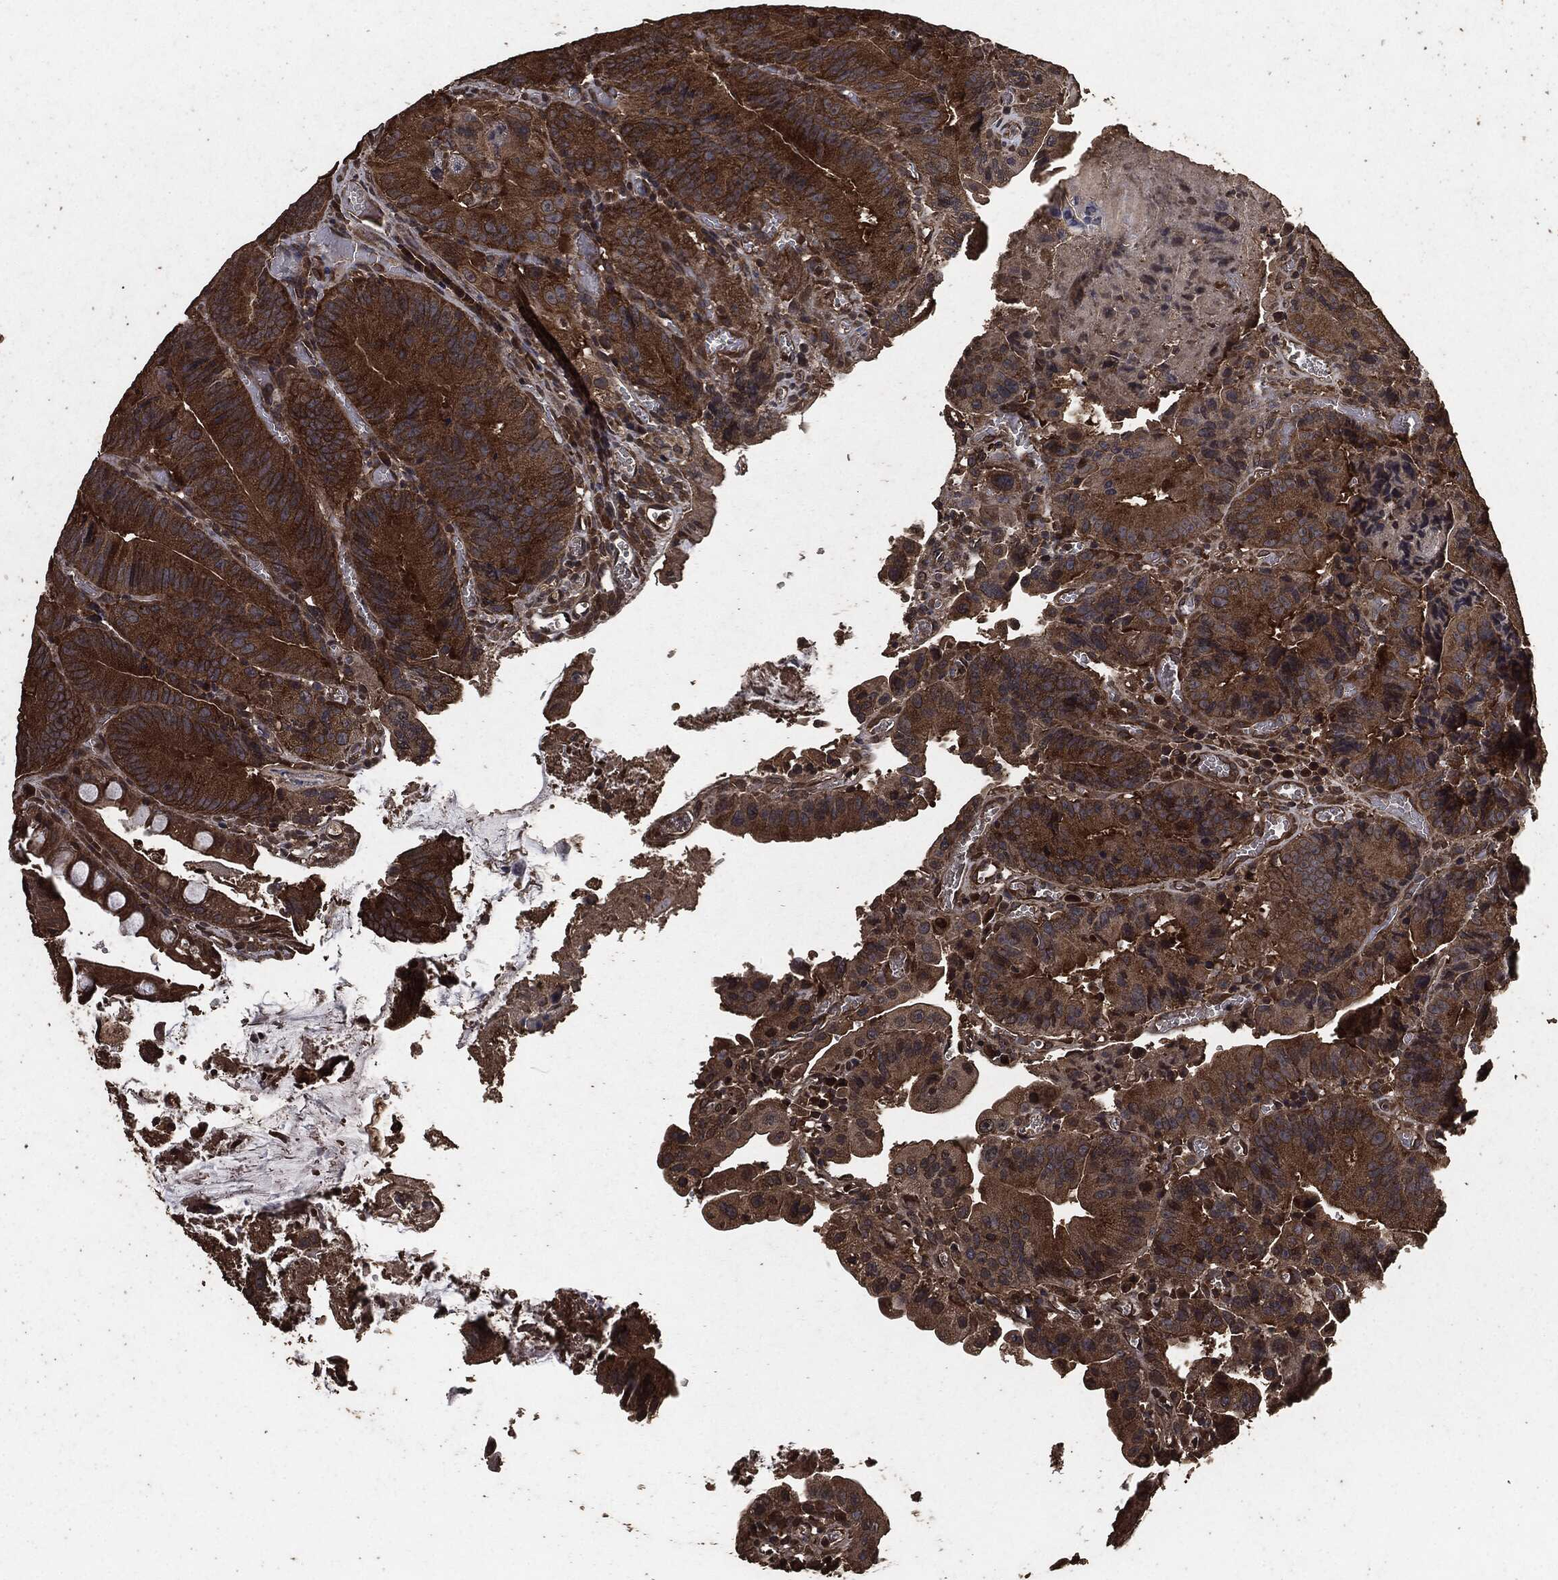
{"staining": {"intensity": "moderate", "quantity": ">75%", "location": "cytoplasmic/membranous"}, "tissue": "colorectal cancer", "cell_type": "Tumor cells", "image_type": "cancer", "snomed": [{"axis": "morphology", "description": "Adenocarcinoma, NOS"}, {"axis": "topography", "description": "Colon"}], "caption": "Moderate cytoplasmic/membranous expression is appreciated in about >75% of tumor cells in colorectal cancer (adenocarcinoma).", "gene": "AKT1S1", "patient": {"sex": "female", "age": 86}}